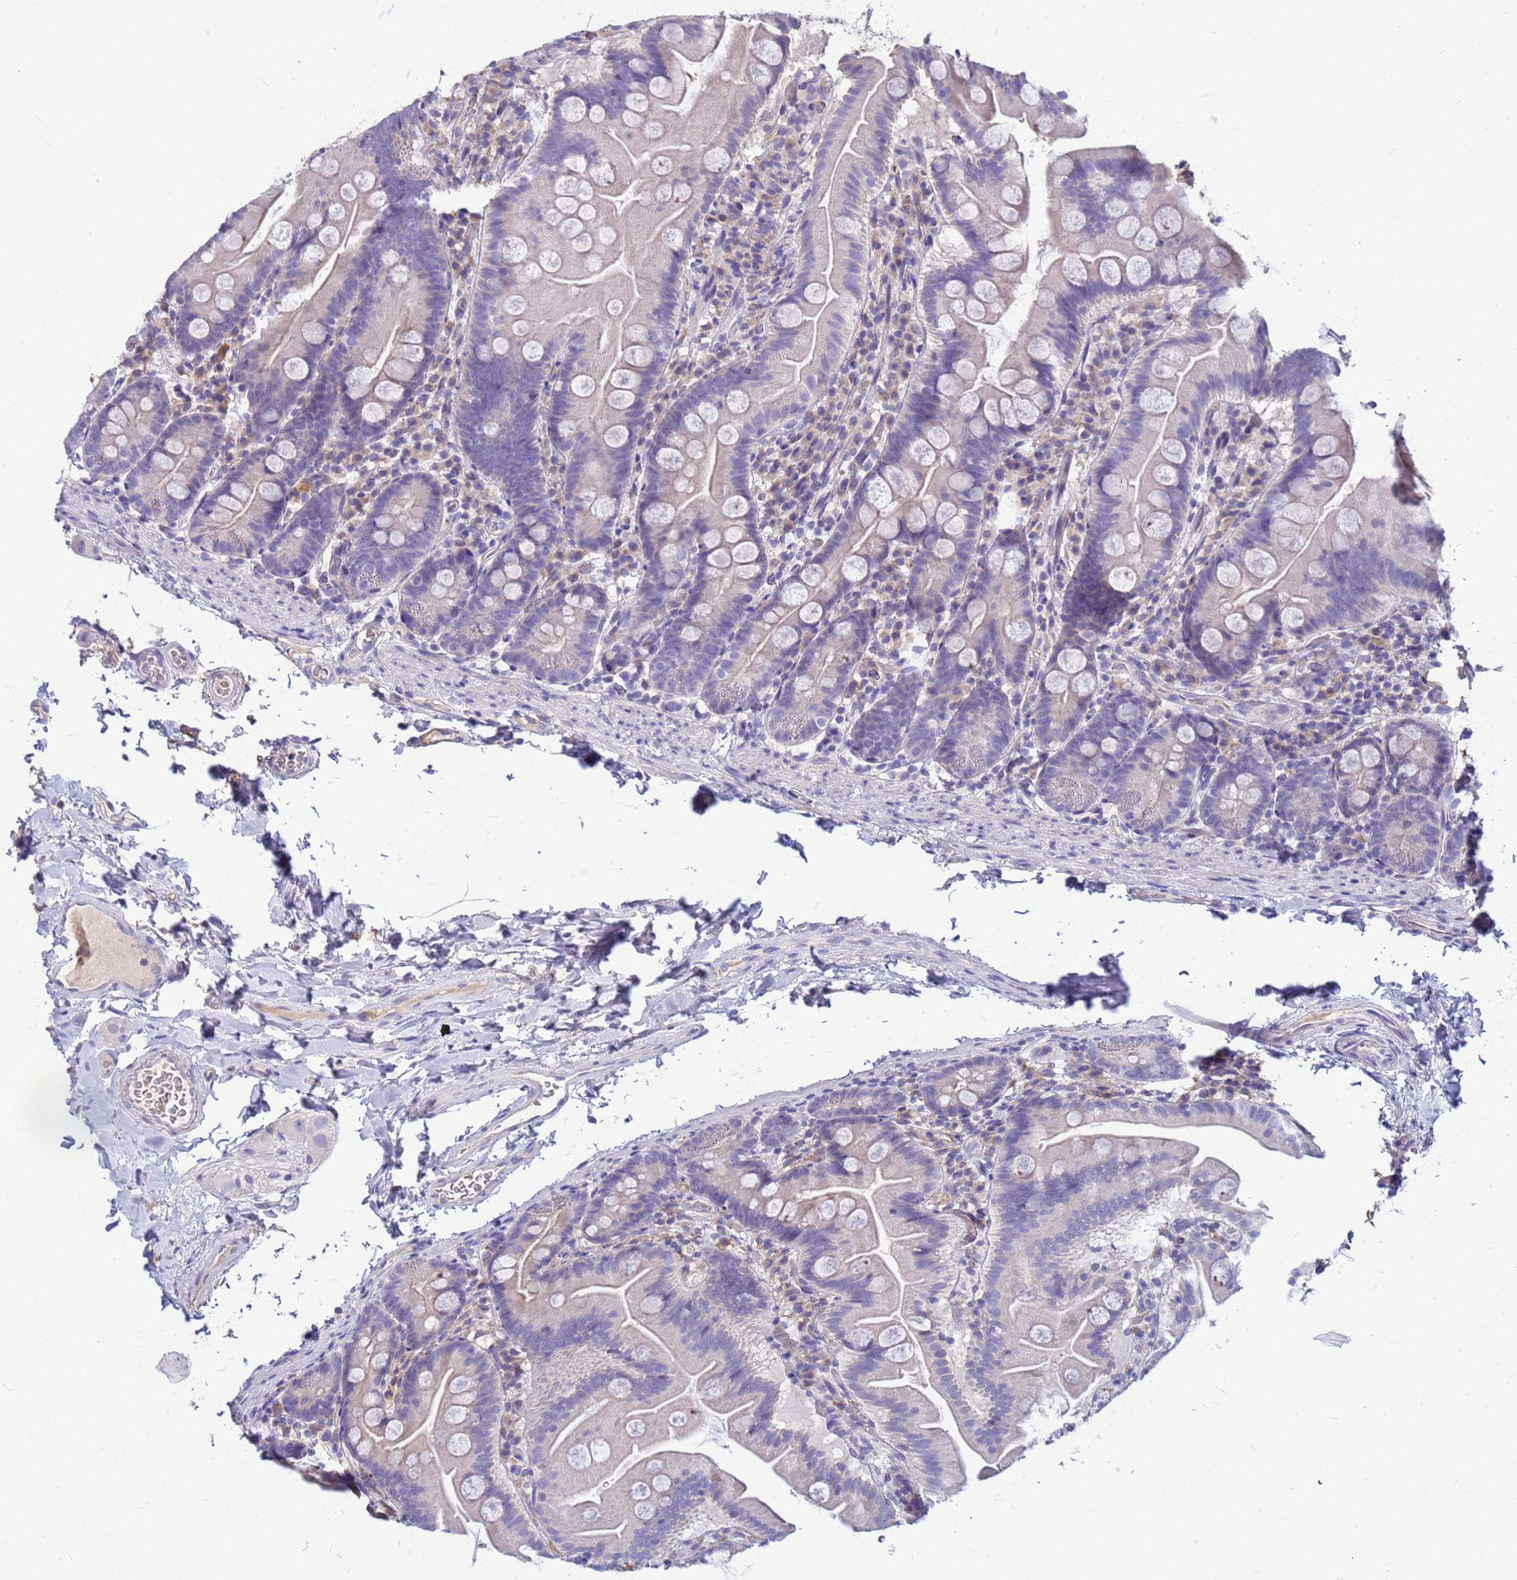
{"staining": {"intensity": "negative", "quantity": "none", "location": "none"}, "tissue": "small intestine", "cell_type": "Glandular cells", "image_type": "normal", "snomed": [{"axis": "morphology", "description": "Normal tissue, NOS"}, {"axis": "topography", "description": "Small intestine"}], "caption": "The IHC histopathology image has no significant expression in glandular cells of small intestine.", "gene": "DPRX", "patient": {"sex": "female", "age": 68}}